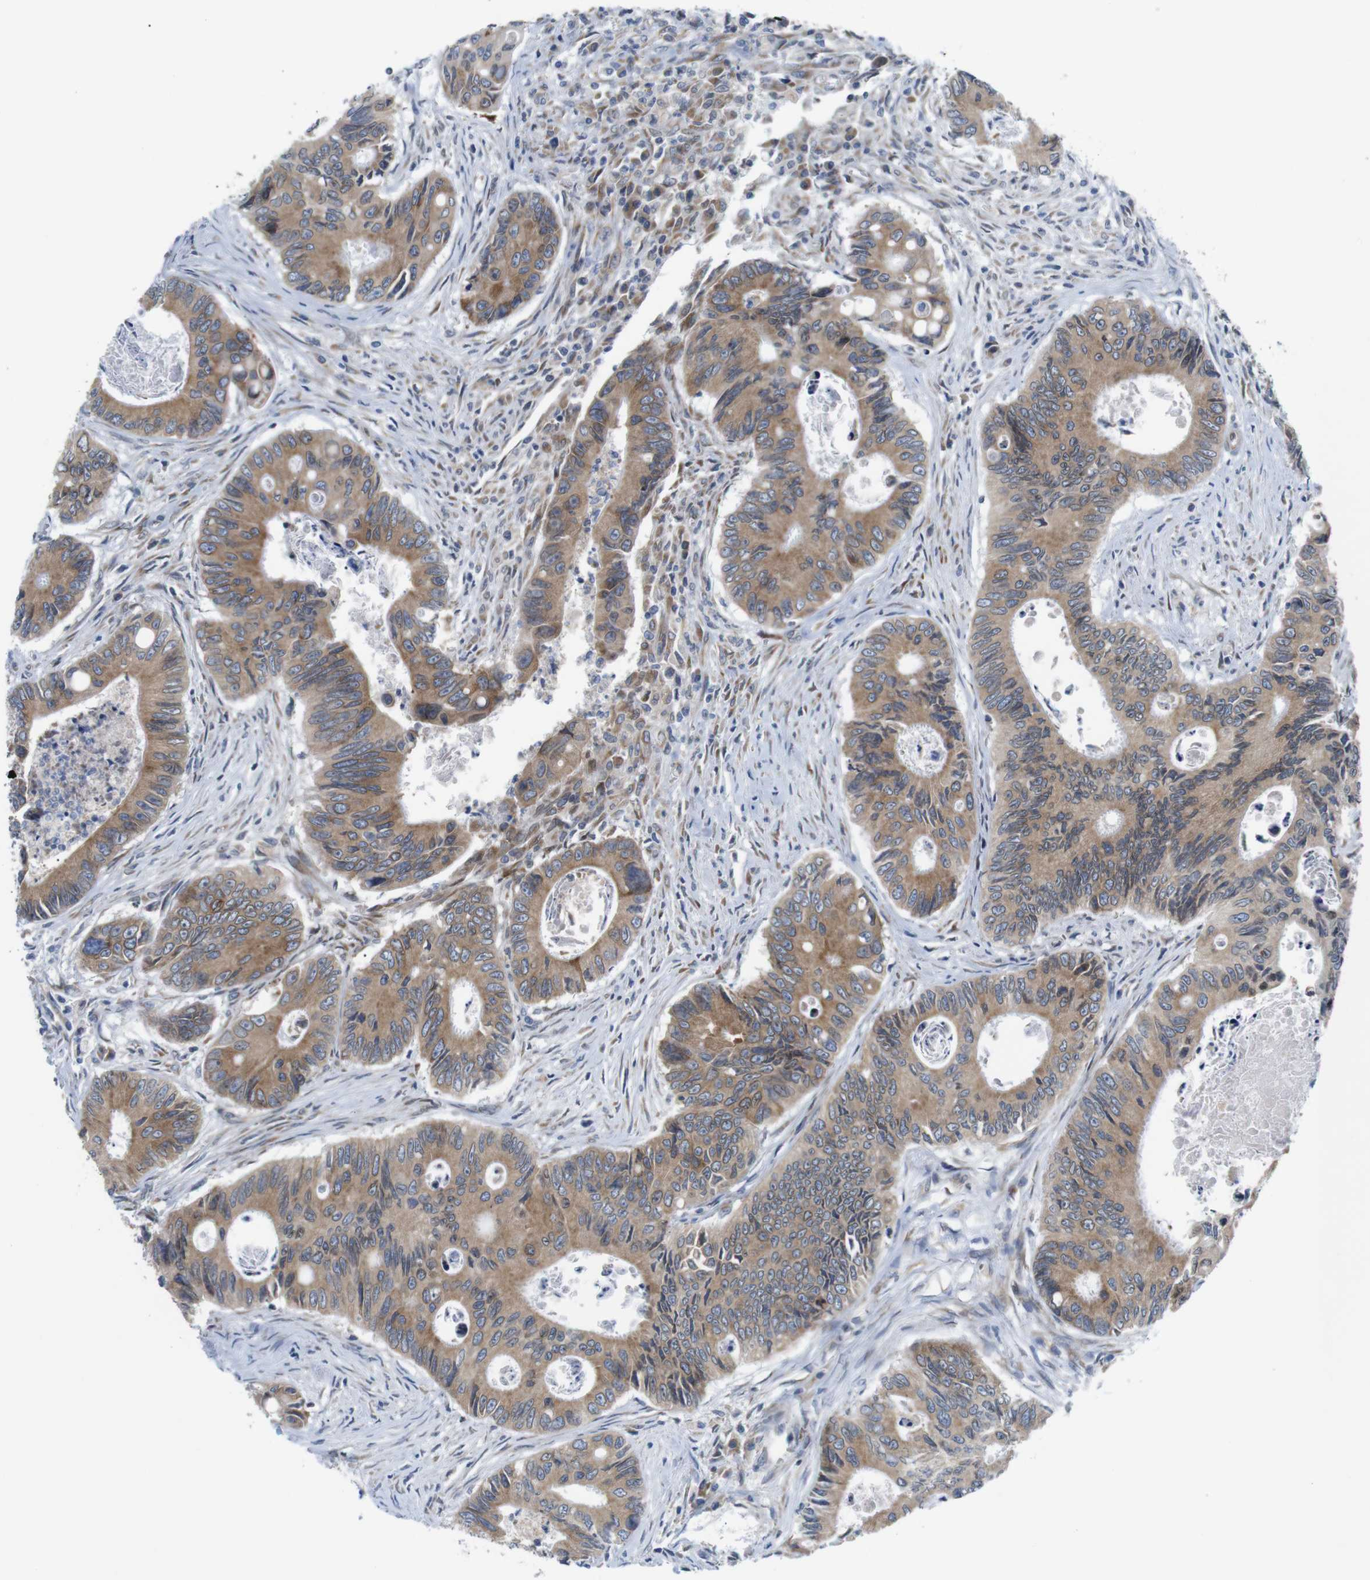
{"staining": {"intensity": "moderate", "quantity": ">75%", "location": "cytoplasmic/membranous"}, "tissue": "colorectal cancer", "cell_type": "Tumor cells", "image_type": "cancer", "snomed": [{"axis": "morphology", "description": "Inflammation, NOS"}, {"axis": "morphology", "description": "Adenocarcinoma, NOS"}, {"axis": "topography", "description": "Colon"}], "caption": "The histopathology image reveals staining of colorectal adenocarcinoma, revealing moderate cytoplasmic/membranous protein positivity (brown color) within tumor cells. (IHC, brightfield microscopy, high magnification).", "gene": "HACD3", "patient": {"sex": "male", "age": 72}}